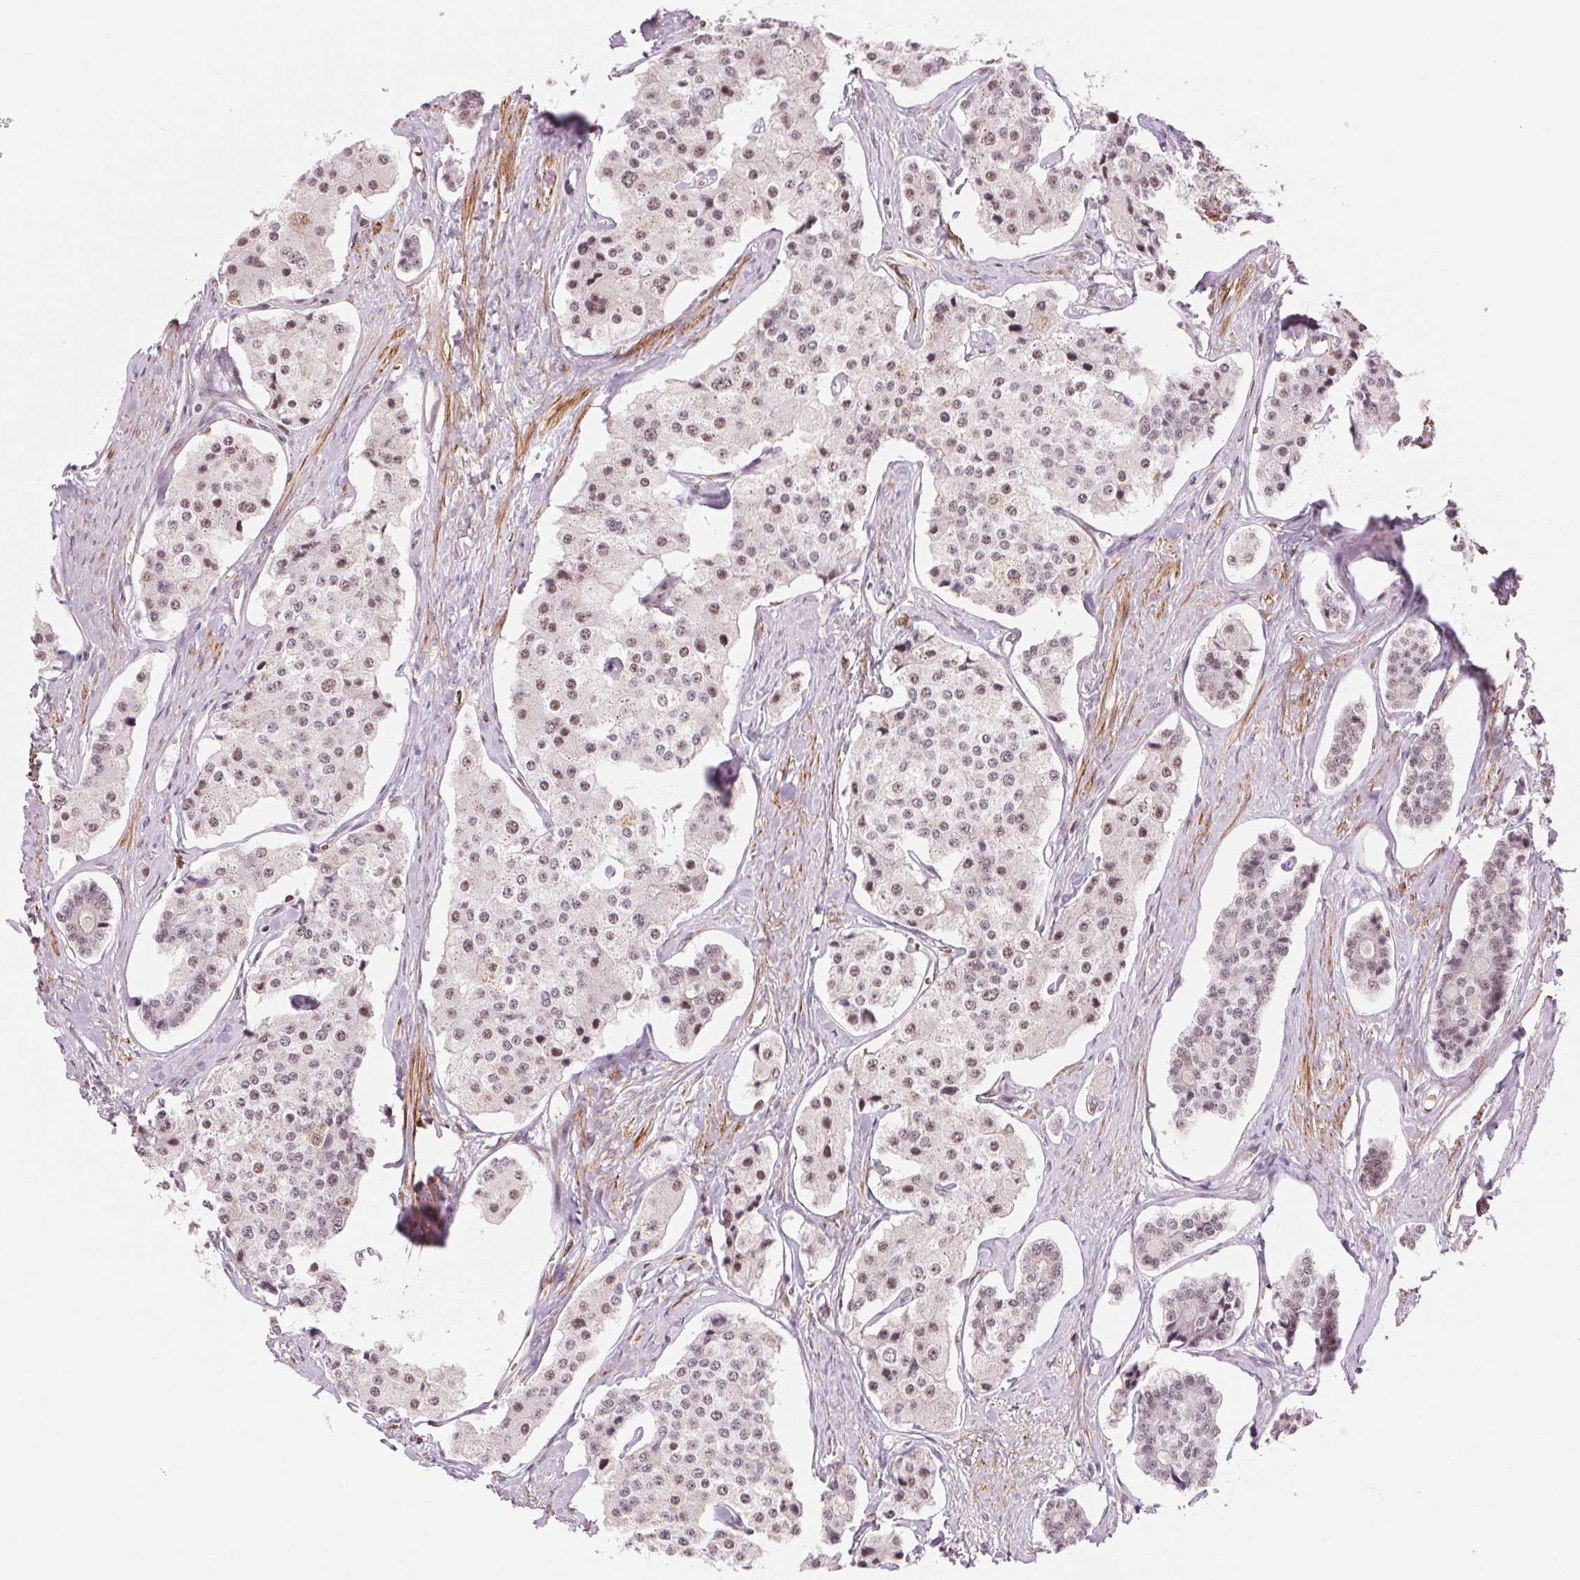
{"staining": {"intensity": "weak", "quantity": "25%-75%", "location": "nuclear"}, "tissue": "carcinoid", "cell_type": "Tumor cells", "image_type": "cancer", "snomed": [{"axis": "morphology", "description": "Carcinoid, malignant, NOS"}, {"axis": "topography", "description": "Small intestine"}], "caption": "Tumor cells exhibit low levels of weak nuclear positivity in approximately 25%-75% of cells in carcinoid (malignant). The protein of interest is stained brown, and the nuclei are stained in blue (DAB IHC with brightfield microscopy, high magnification).", "gene": "HNRNPDL", "patient": {"sex": "female", "age": 65}}